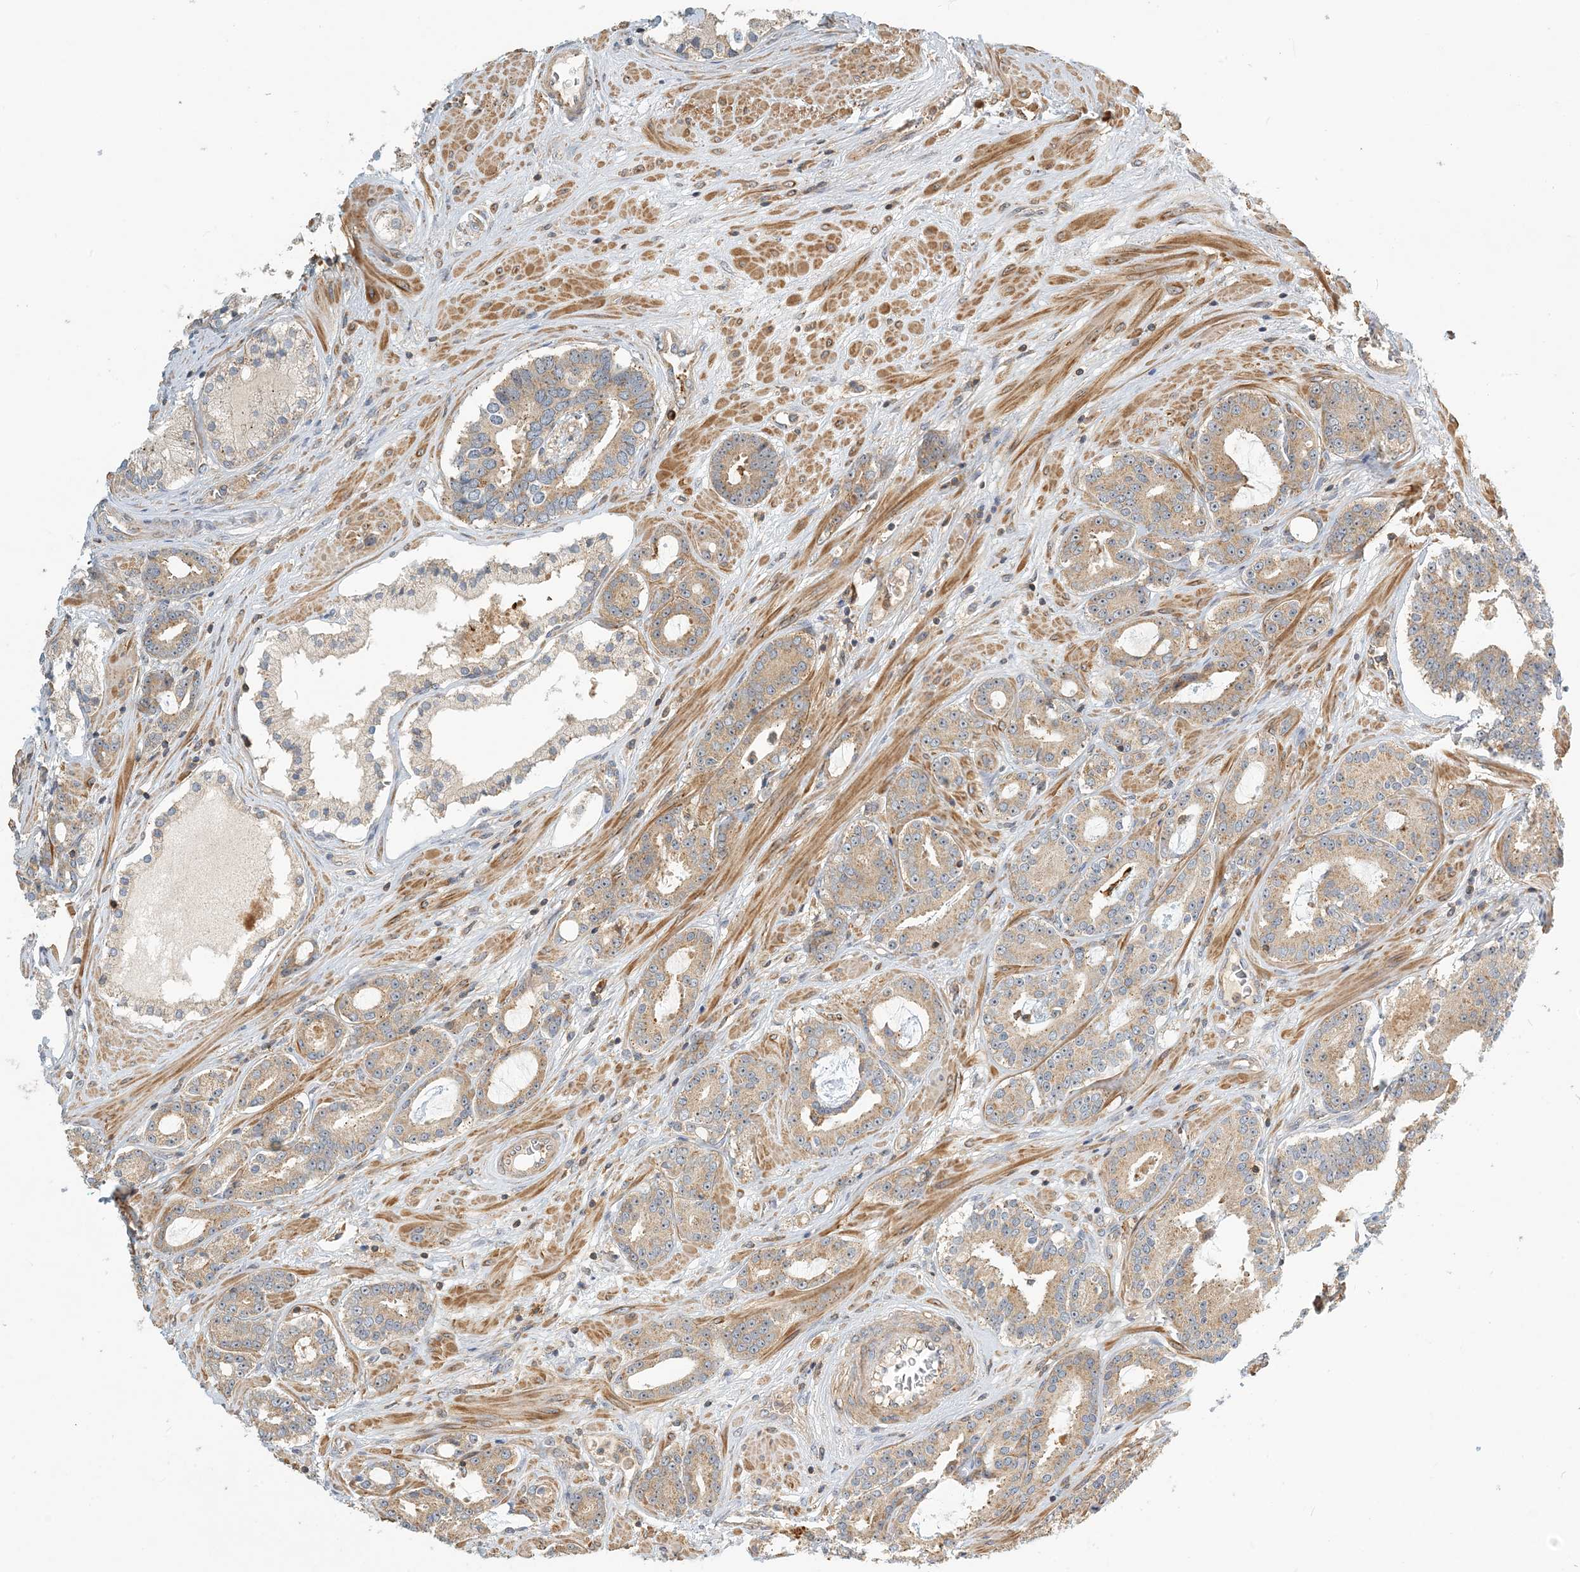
{"staining": {"intensity": "weak", "quantity": ">75%", "location": "cytoplasmic/membranous"}, "tissue": "prostate cancer", "cell_type": "Tumor cells", "image_type": "cancer", "snomed": [{"axis": "morphology", "description": "Adenocarcinoma, High grade"}, {"axis": "topography", "description": "Prostate"}], "caption": "Prostate cancer was stained to show a protein in brown. There is low levels of weak cytoplasmic/membranous staining in approximately >75% of tumor cells. Ihc stains the protein in brown and the nuclei are stained blue.", "gene": "COLEC11", "patient": {"sex": "male", "age": 58}}